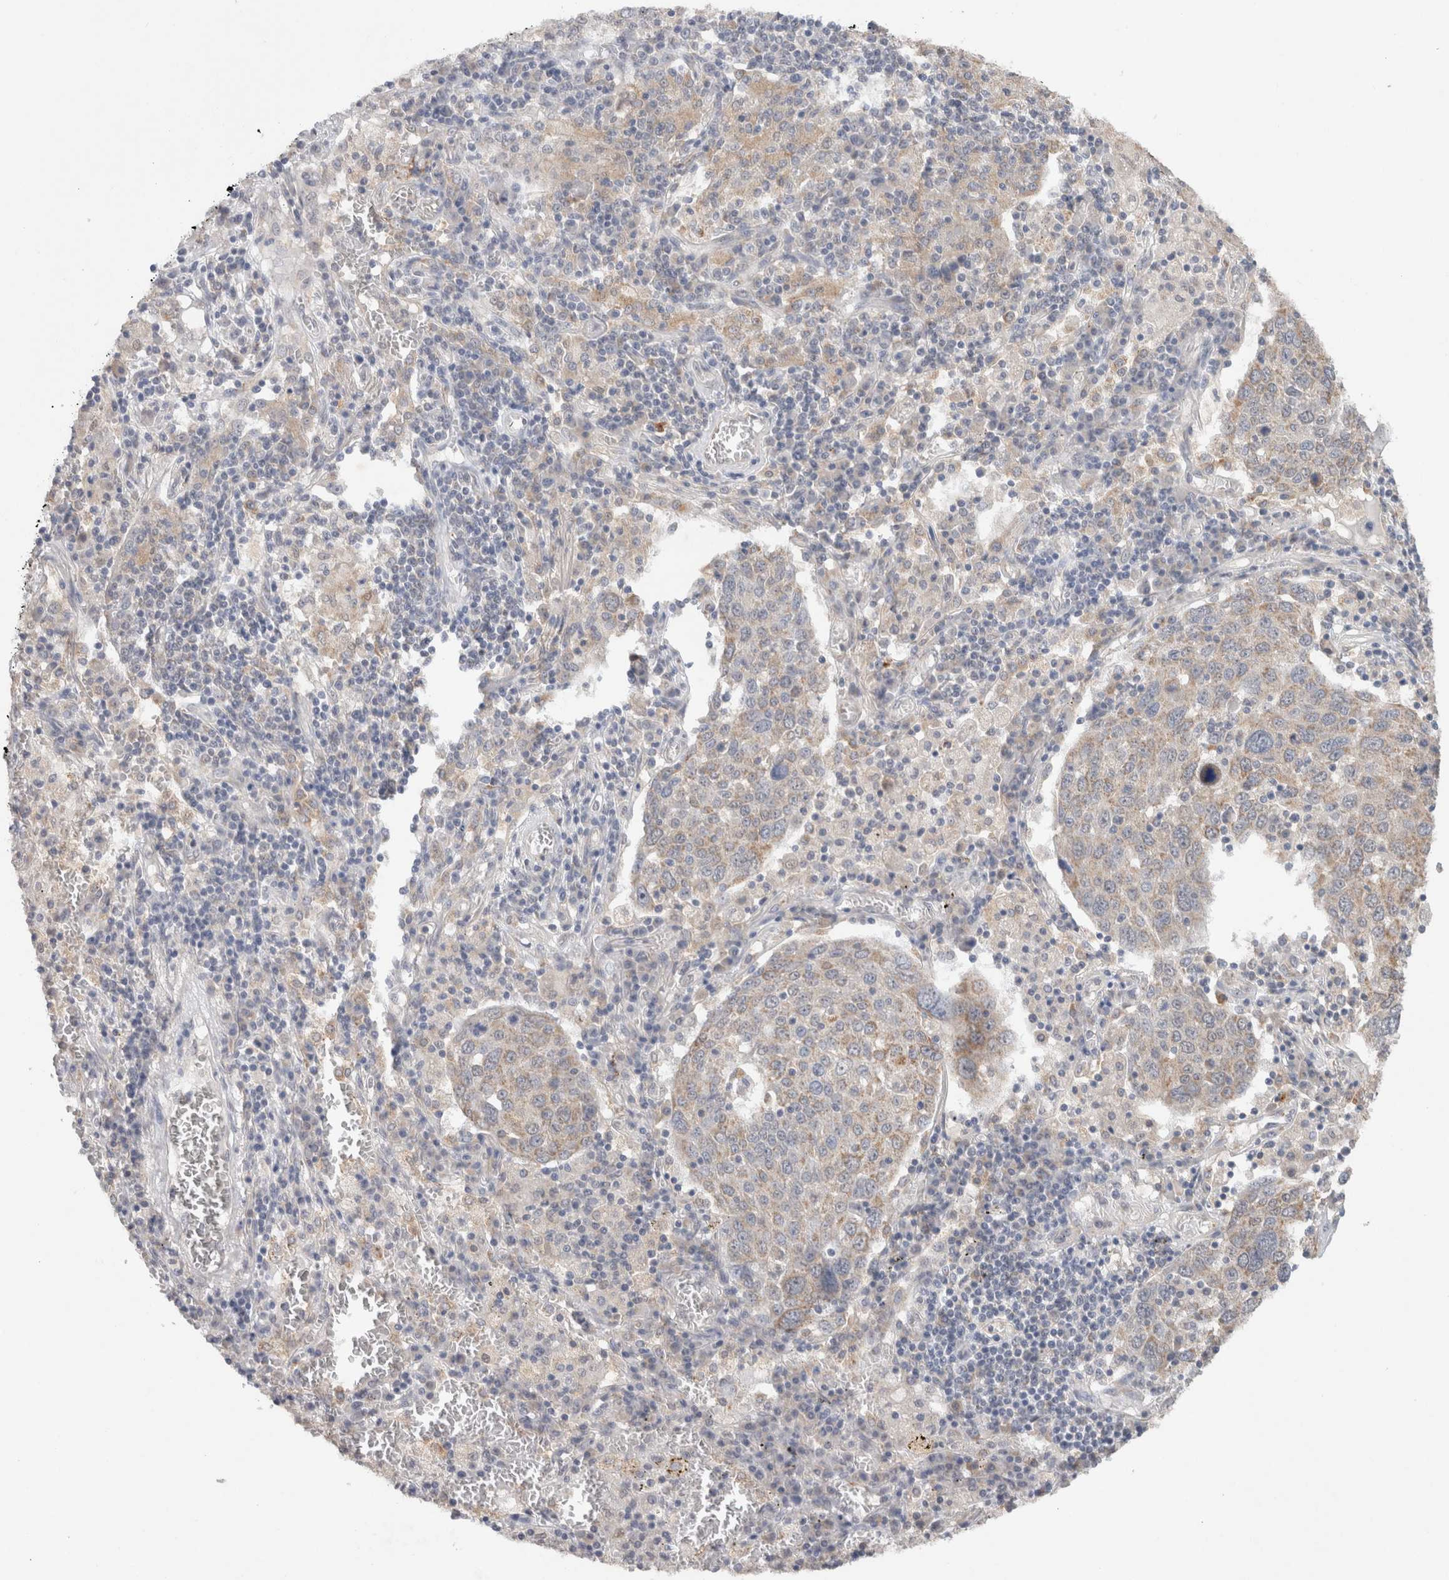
{"staining": {"intensity": "weak", "quantity": ">75%", "location": "cytoplasmic/membranous"}, "tissue": "lung cancer", "cell_type": "Tumor cells", "image_type": "cancer", "snomed": [{"axis": "morphology", "description": "Squamous cell carcinoma, NOS"}, {"axis": "topography", "description": "Lung"}], "caption": "This photomicrograph exhibits lung cancer (squamous cell carcinoma) stained with IHC to label a protein in brown. The cytoplasmic/membranous of tumor cells show weak positivity for the protein. Nuclei are counter-stained blue.", "gene": "RAB14", "patient": {"sex": "male", "age": 65}}